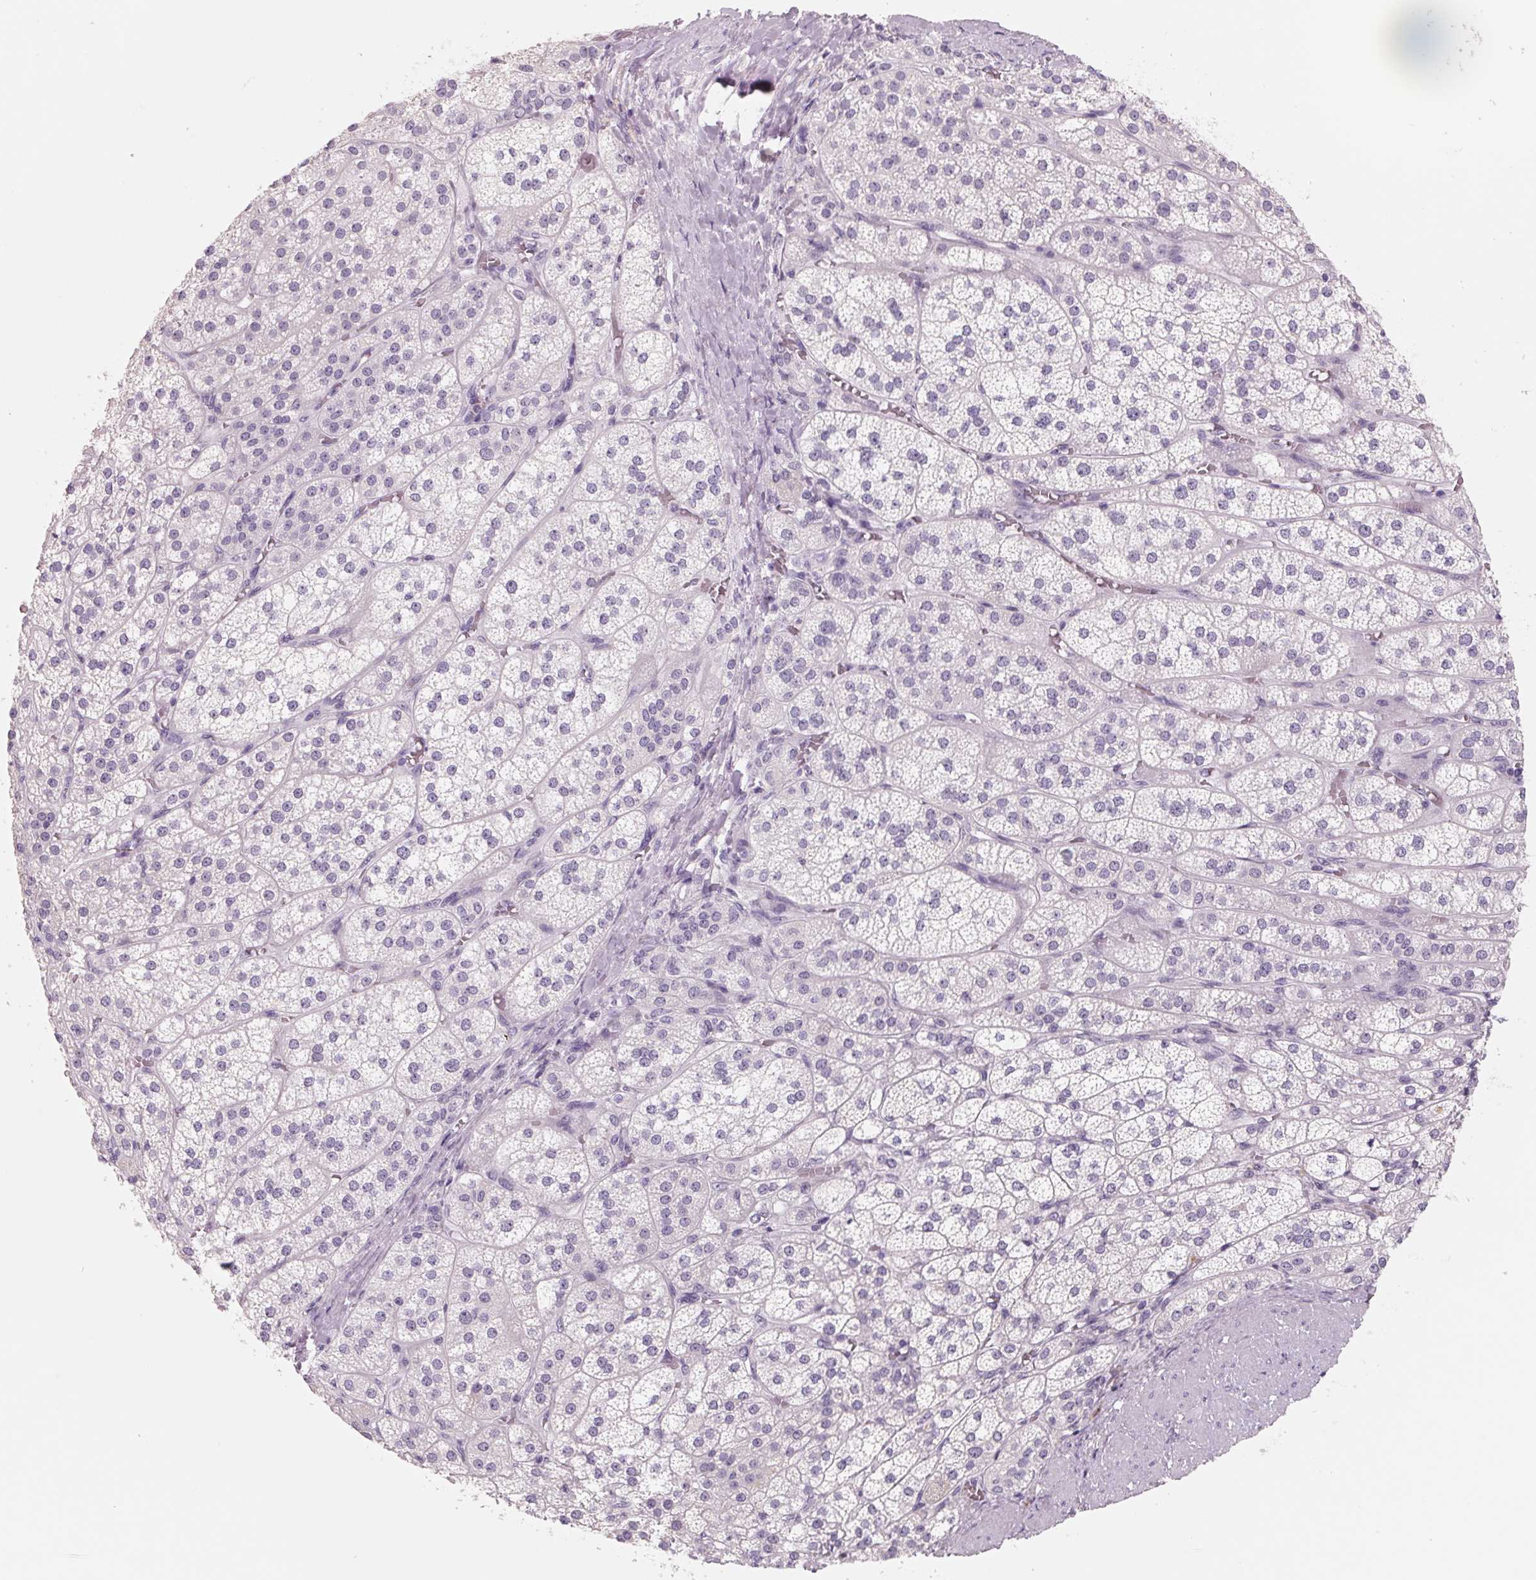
{"staining": {"intensity": "negative", "quantity": "none", "location": "none"}, "tissue": "adrenal gland", "cell_type": "Glandular cells", "image_type": "normal", "snomed": [{"axis": "morphology", "description": "Normal tissue, NOS"}, {"axis": "topography", "description": "Adrenal gland"}], "caption": "Adrenal gland stained for a protein using immunohistochemistry (IHC) shows no positivity glandular cells.", "gene": "FTCD", "patient": {"sex": "female", "age": 60}}